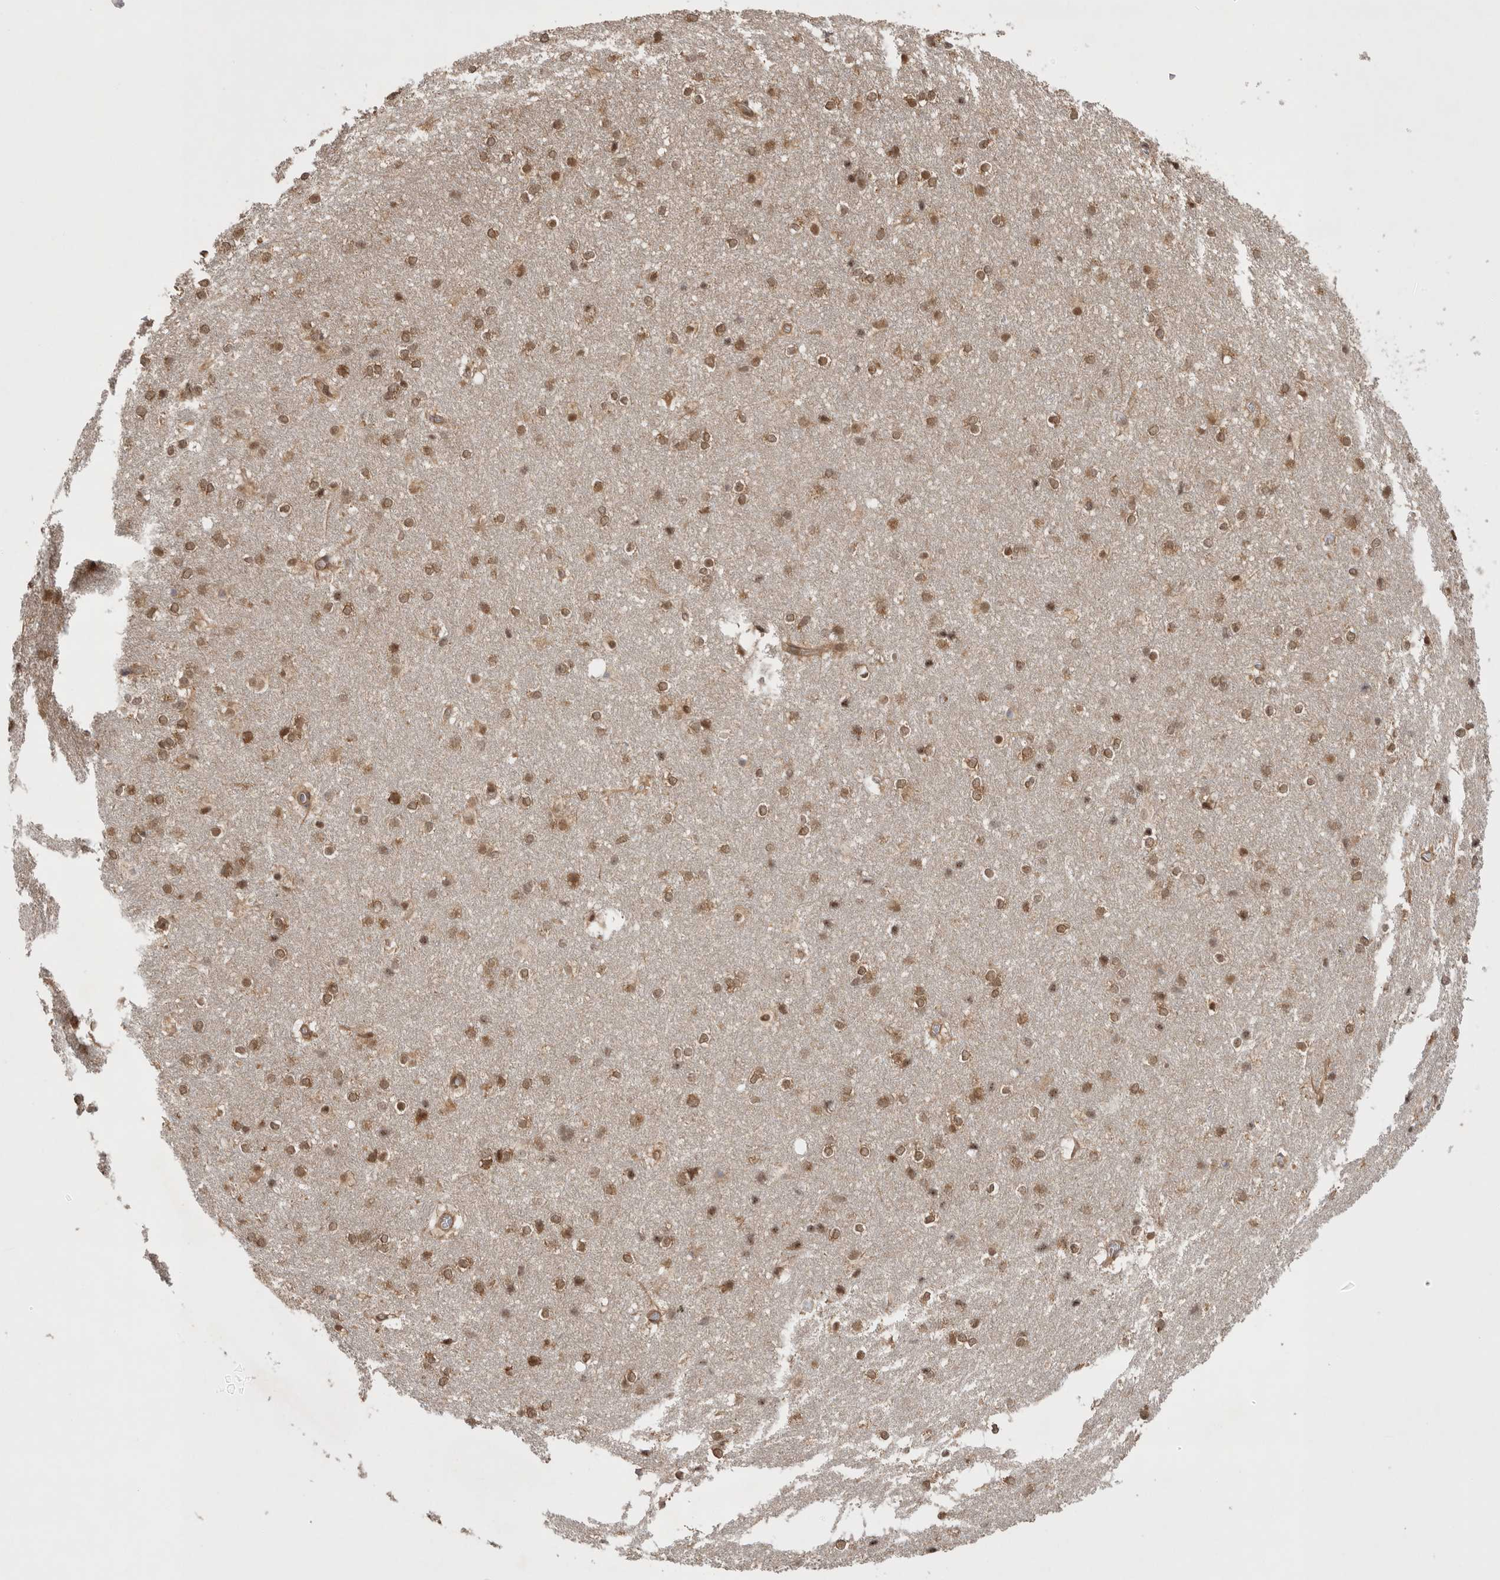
{"staining": {"intensity": "moderate", "quantity": ">75%", "location": "cytoplasmic/membranous,nuclear"}, "tissue": "caudate", "cell_type": "Glial cells", "image_type": "normal", "snomed": [{"axis": "morphology", "description": "Normal tissue, NOS"}, {"axis": "topography", "description": "Lateral ventricle wall"}], "caption": "Caudate stained for a protein (brown) shows moderate cytoplasmic/membranous,nuclear positive positivity in about >75% of glial cells.", "gene": "VPS50", "patient": {"sex": "female", "age": 19}}